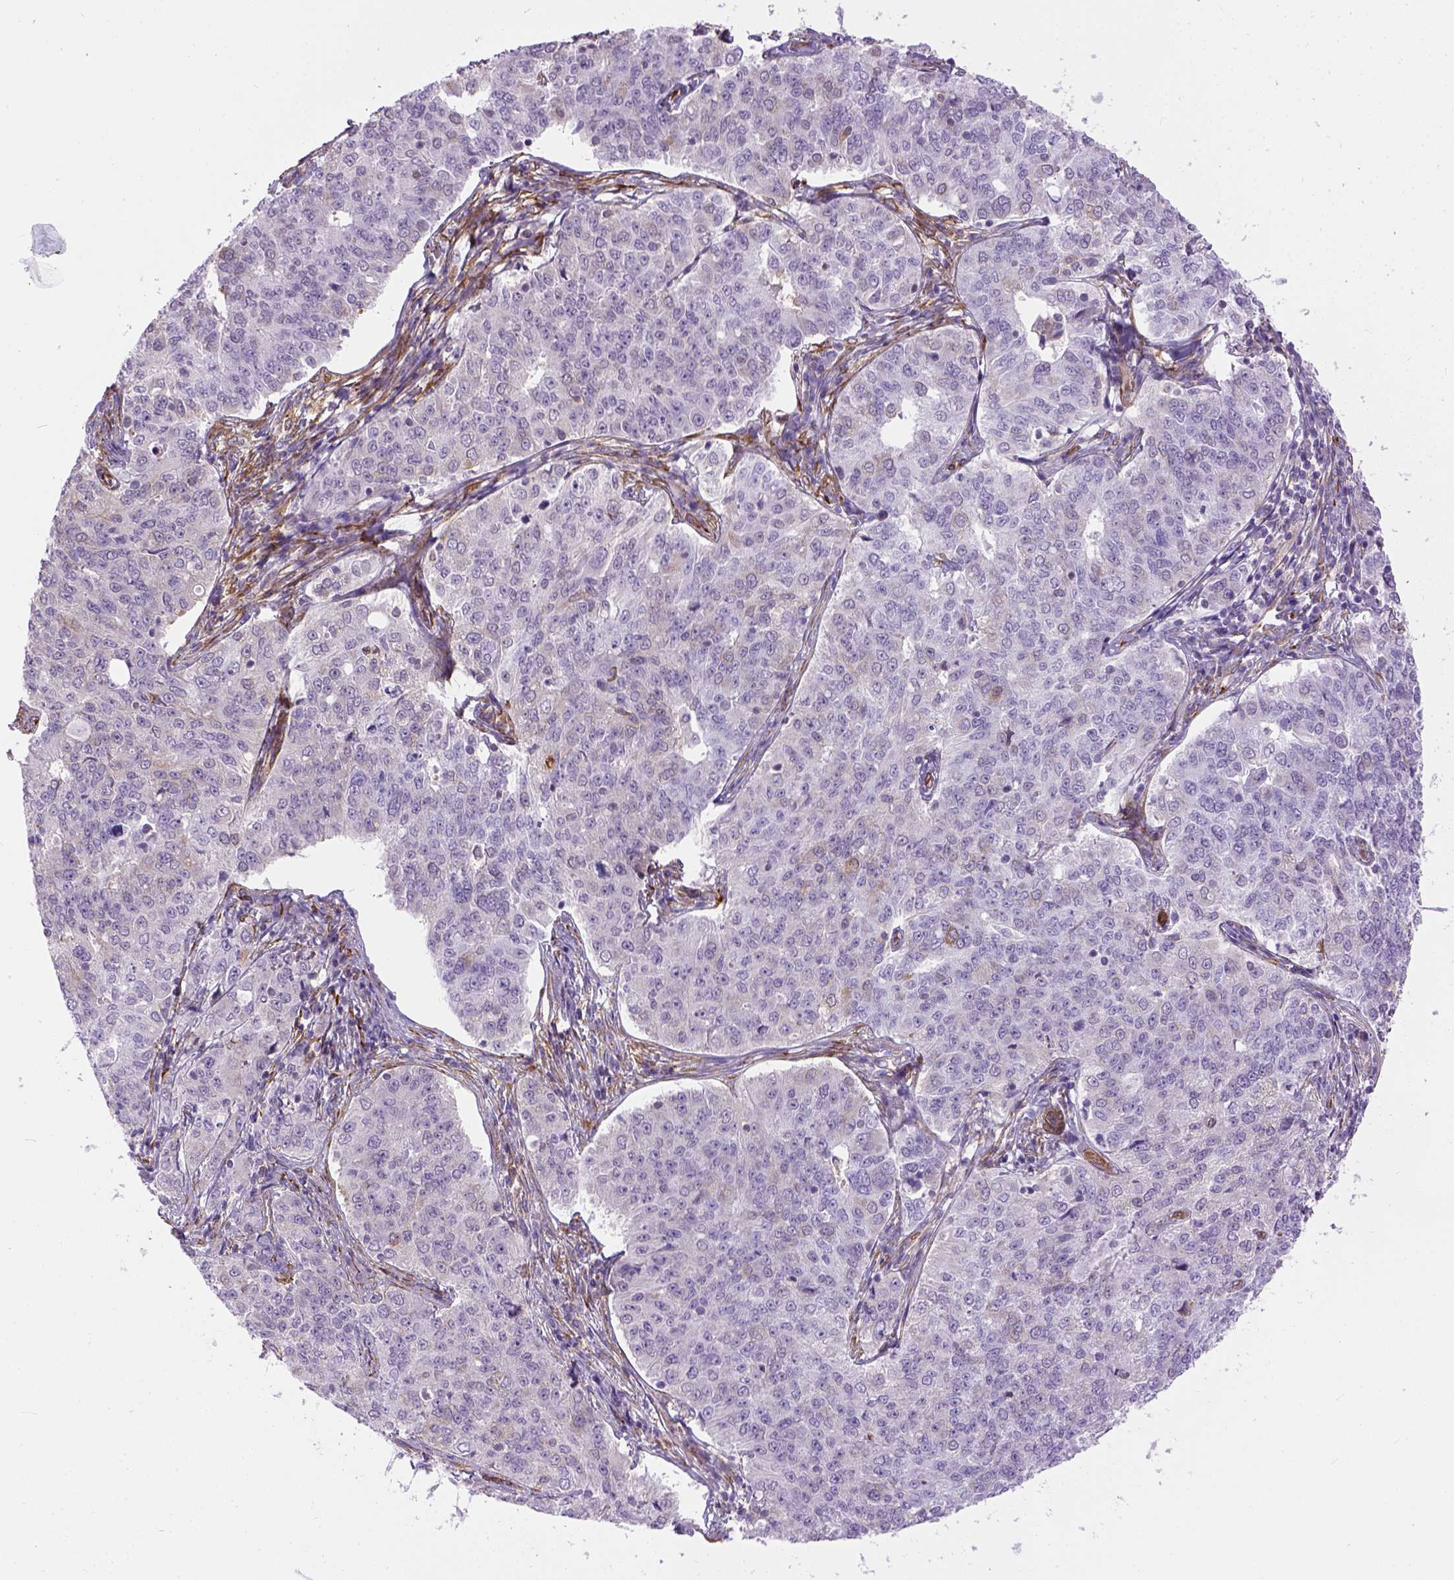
{"staining": {"intensity": "moderate", "quantity": "<25%", "location": "cytoplasmic/membranous"}, "tissue": "endometrial cancer", "cell_type": "Tumor cells", "image_type": "cancer", "snomed": [{"axis": "morphology", "description": "Adenocarcinoma, NOS"}, {"axis": "topography", "description": "Endometrium"}], "caption": "Protein analysis of endometrial adenocarcinoma tissue shows moderate cytoplasmic/membranous positivity in about <25% of tumor cells. (DAB IHC with brightfield microscopy, high magnification).", "gene": "KAZN", "patient": {"sex": "female", "age": 43}}